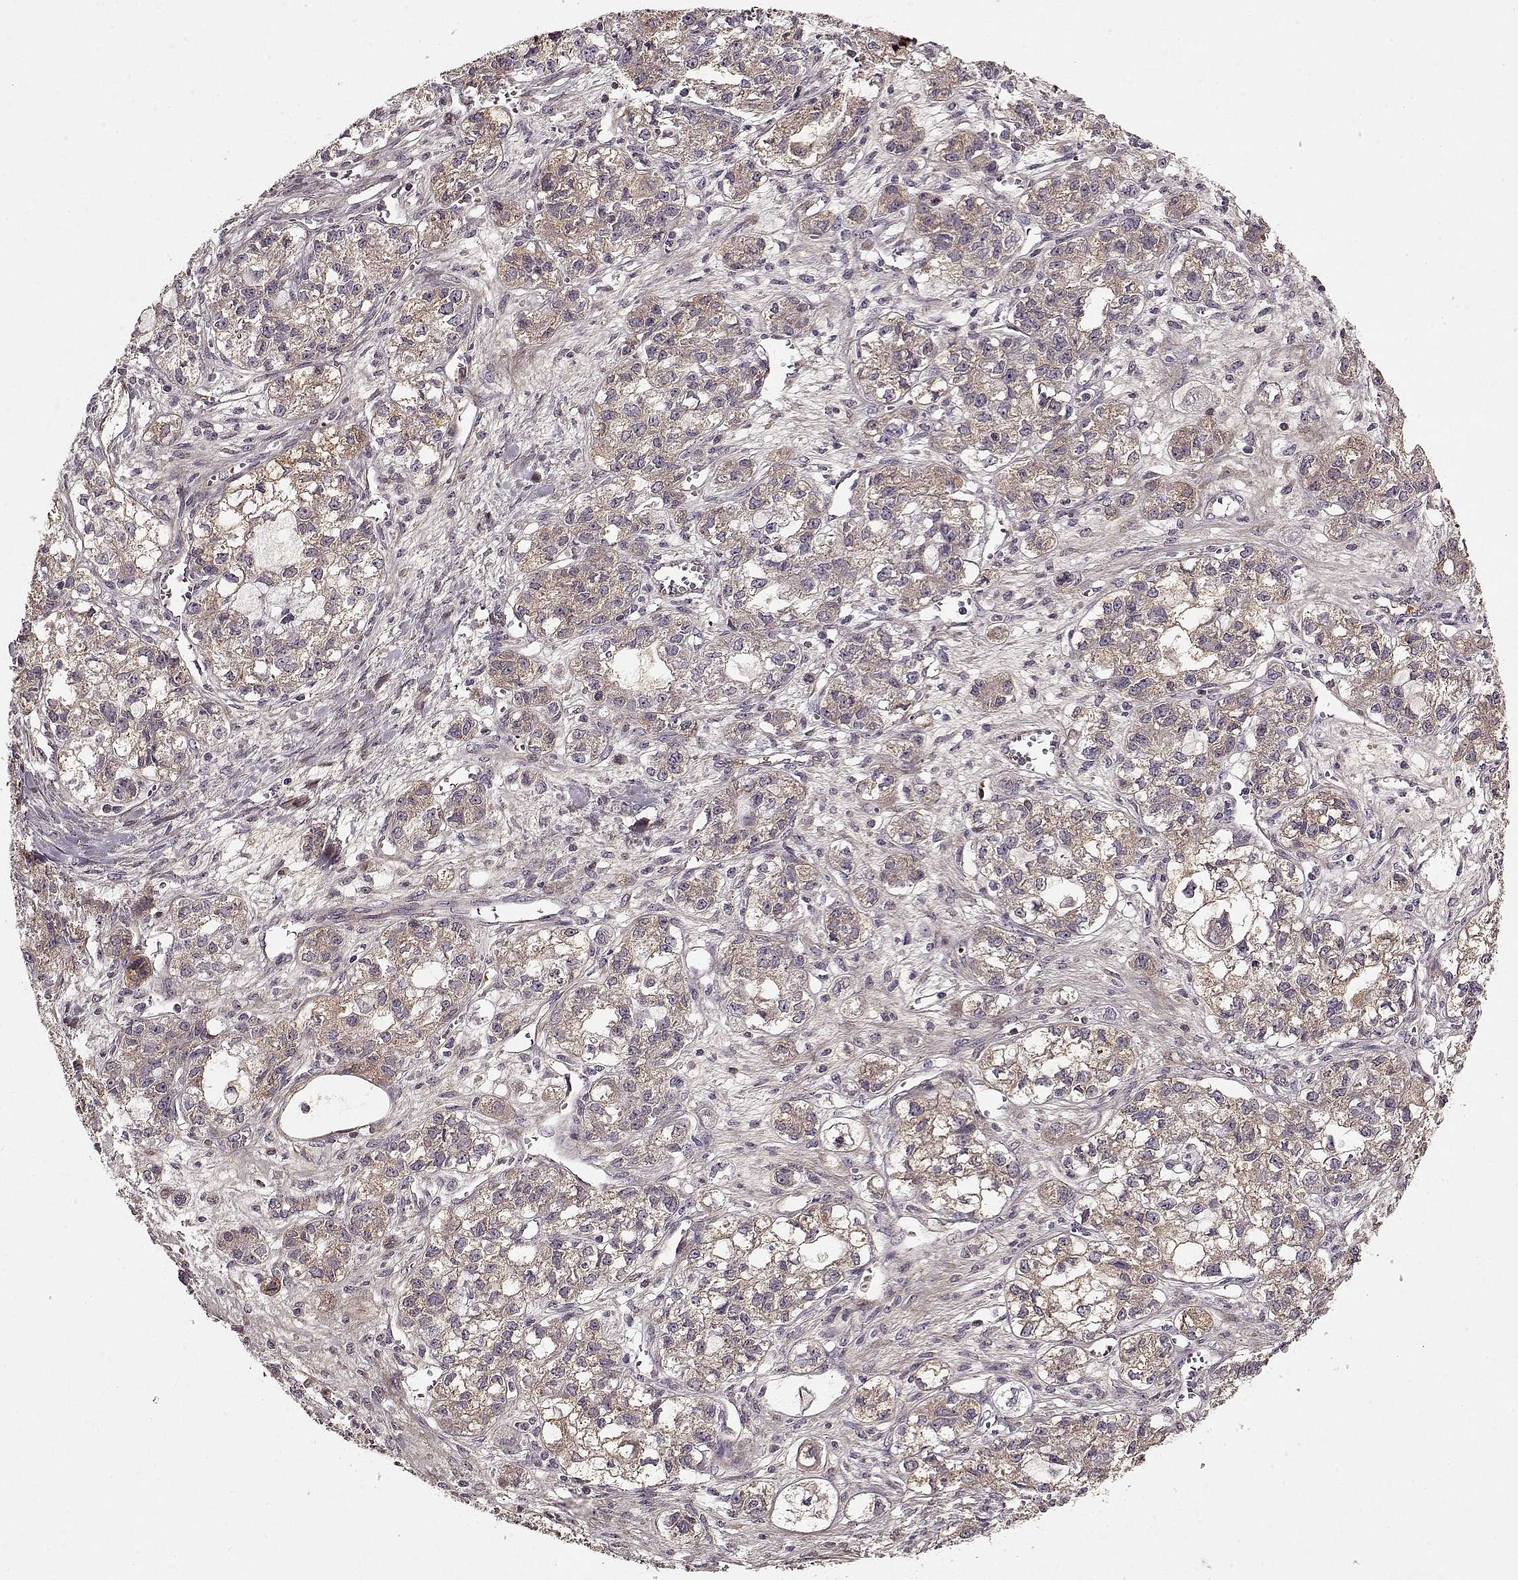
{"staining": {"intensity": "moderate", "quantity": "25%-75%", "location": "cytoplasmic/membranous"}, "tissue": "ovarian cancer", "cell_type": "Tumor cells", "image_type": "cancer", "snomed": [{"axis": "morphology", "description": "Carcinoma, endometroid"}, {"axis": "topography", "description": "Ovary"}], "caption": "Immunohistochemical staining of endometroid carcinoma (ovarian) shows medium levels of moderate cytoplasmic/membranous staining in approximately 25%-75% of tumor cells.", "gene": "LUM", "patient": {"sex": "female", "age": 64}}